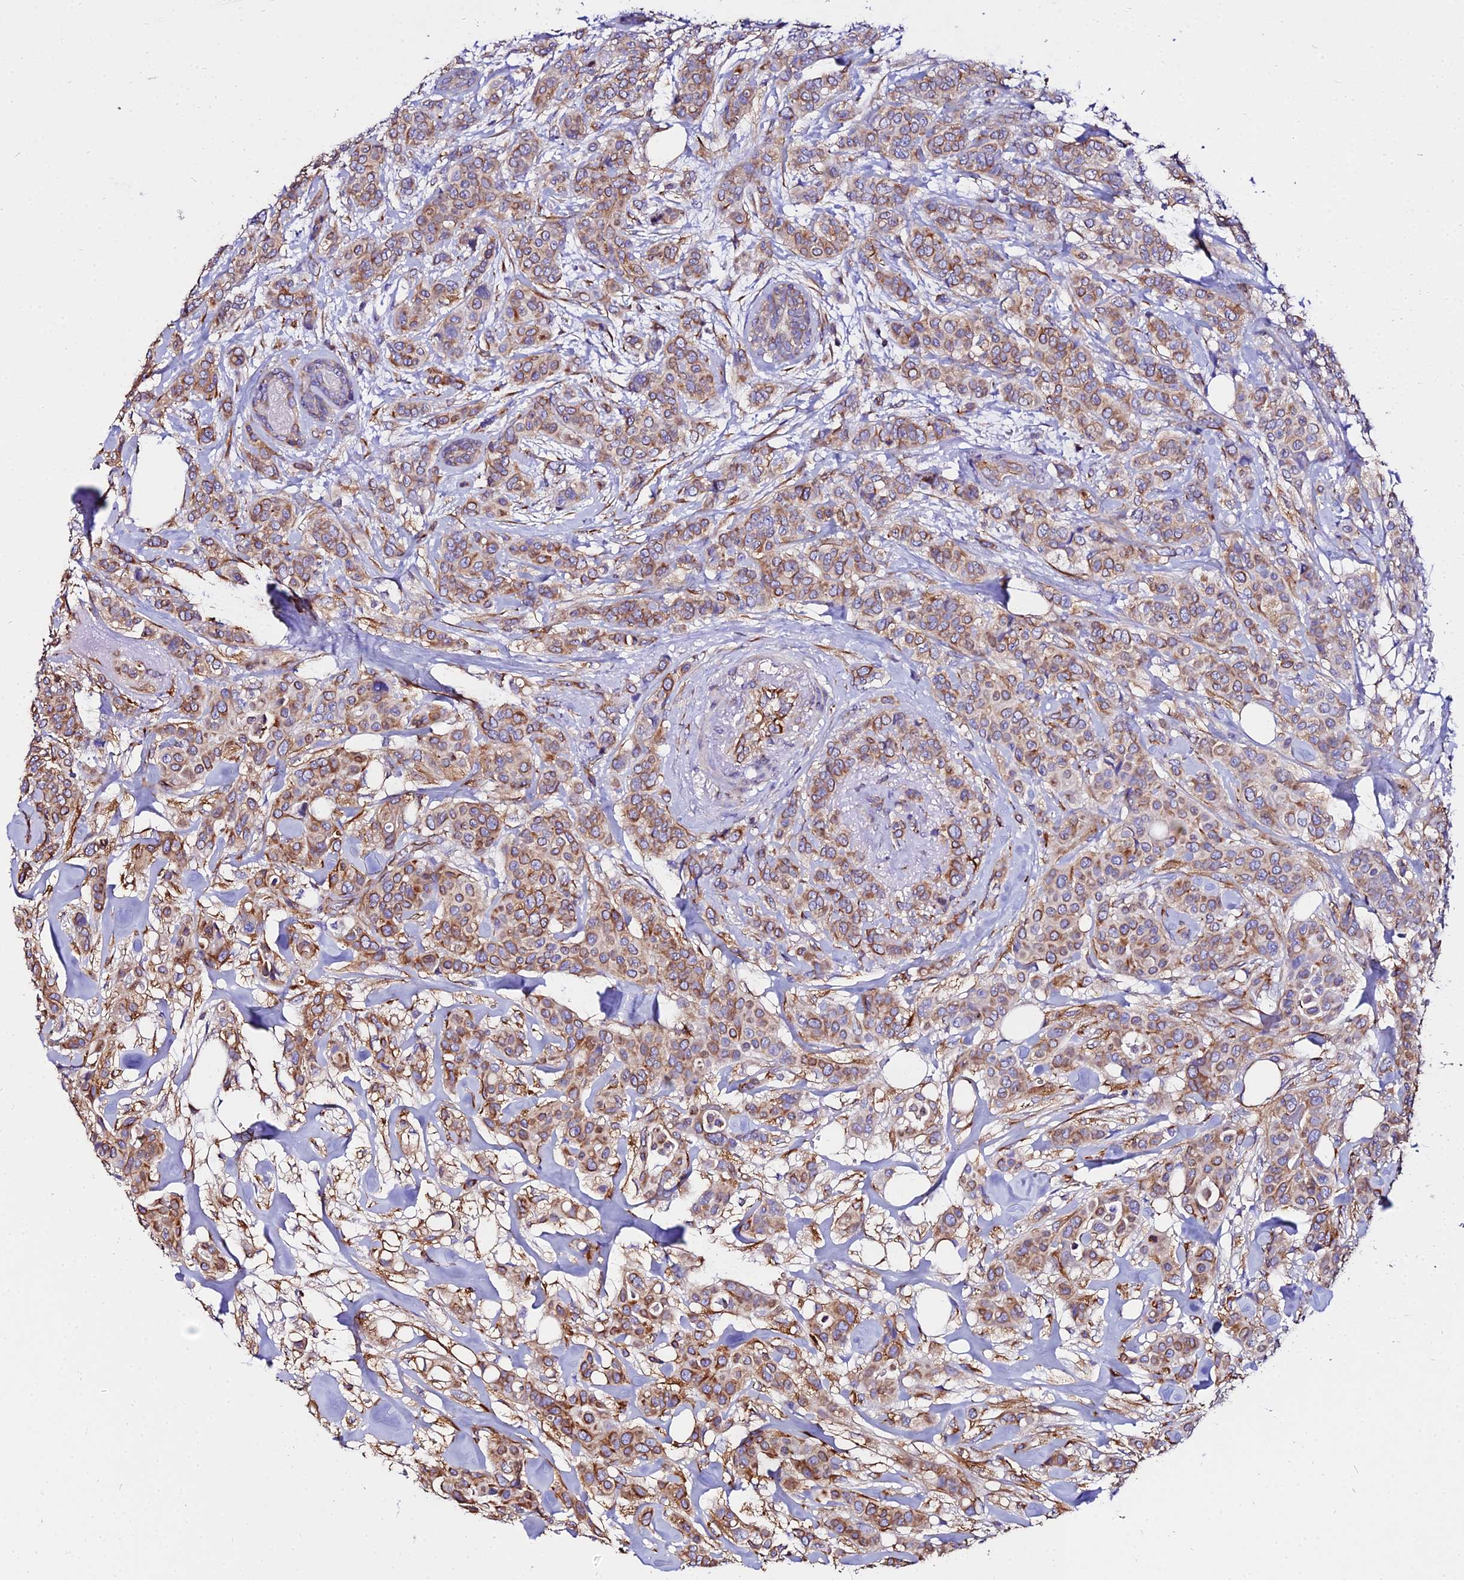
{"staining": {"intensity": "moderate", "quantity": ">75%", "location": "cytoplasmic/membranous"}, "tissue": "breast cancer", "cell_type": "Tumor cells", "image_type": "cancer", "snomed": [{"axis": "morphology", "description": "Lobular carcinoma"}, {"axis": "topography", "description": "Breast"}], "caption": "This is an image of immunohistochemistry staining of lobular carcinoma (breast), which shows moderate positivity in the cytoplasmic/membranous of tumor cells.", "gene": "TUBA3D", "patient": {"sex": "female", "age": 51}}